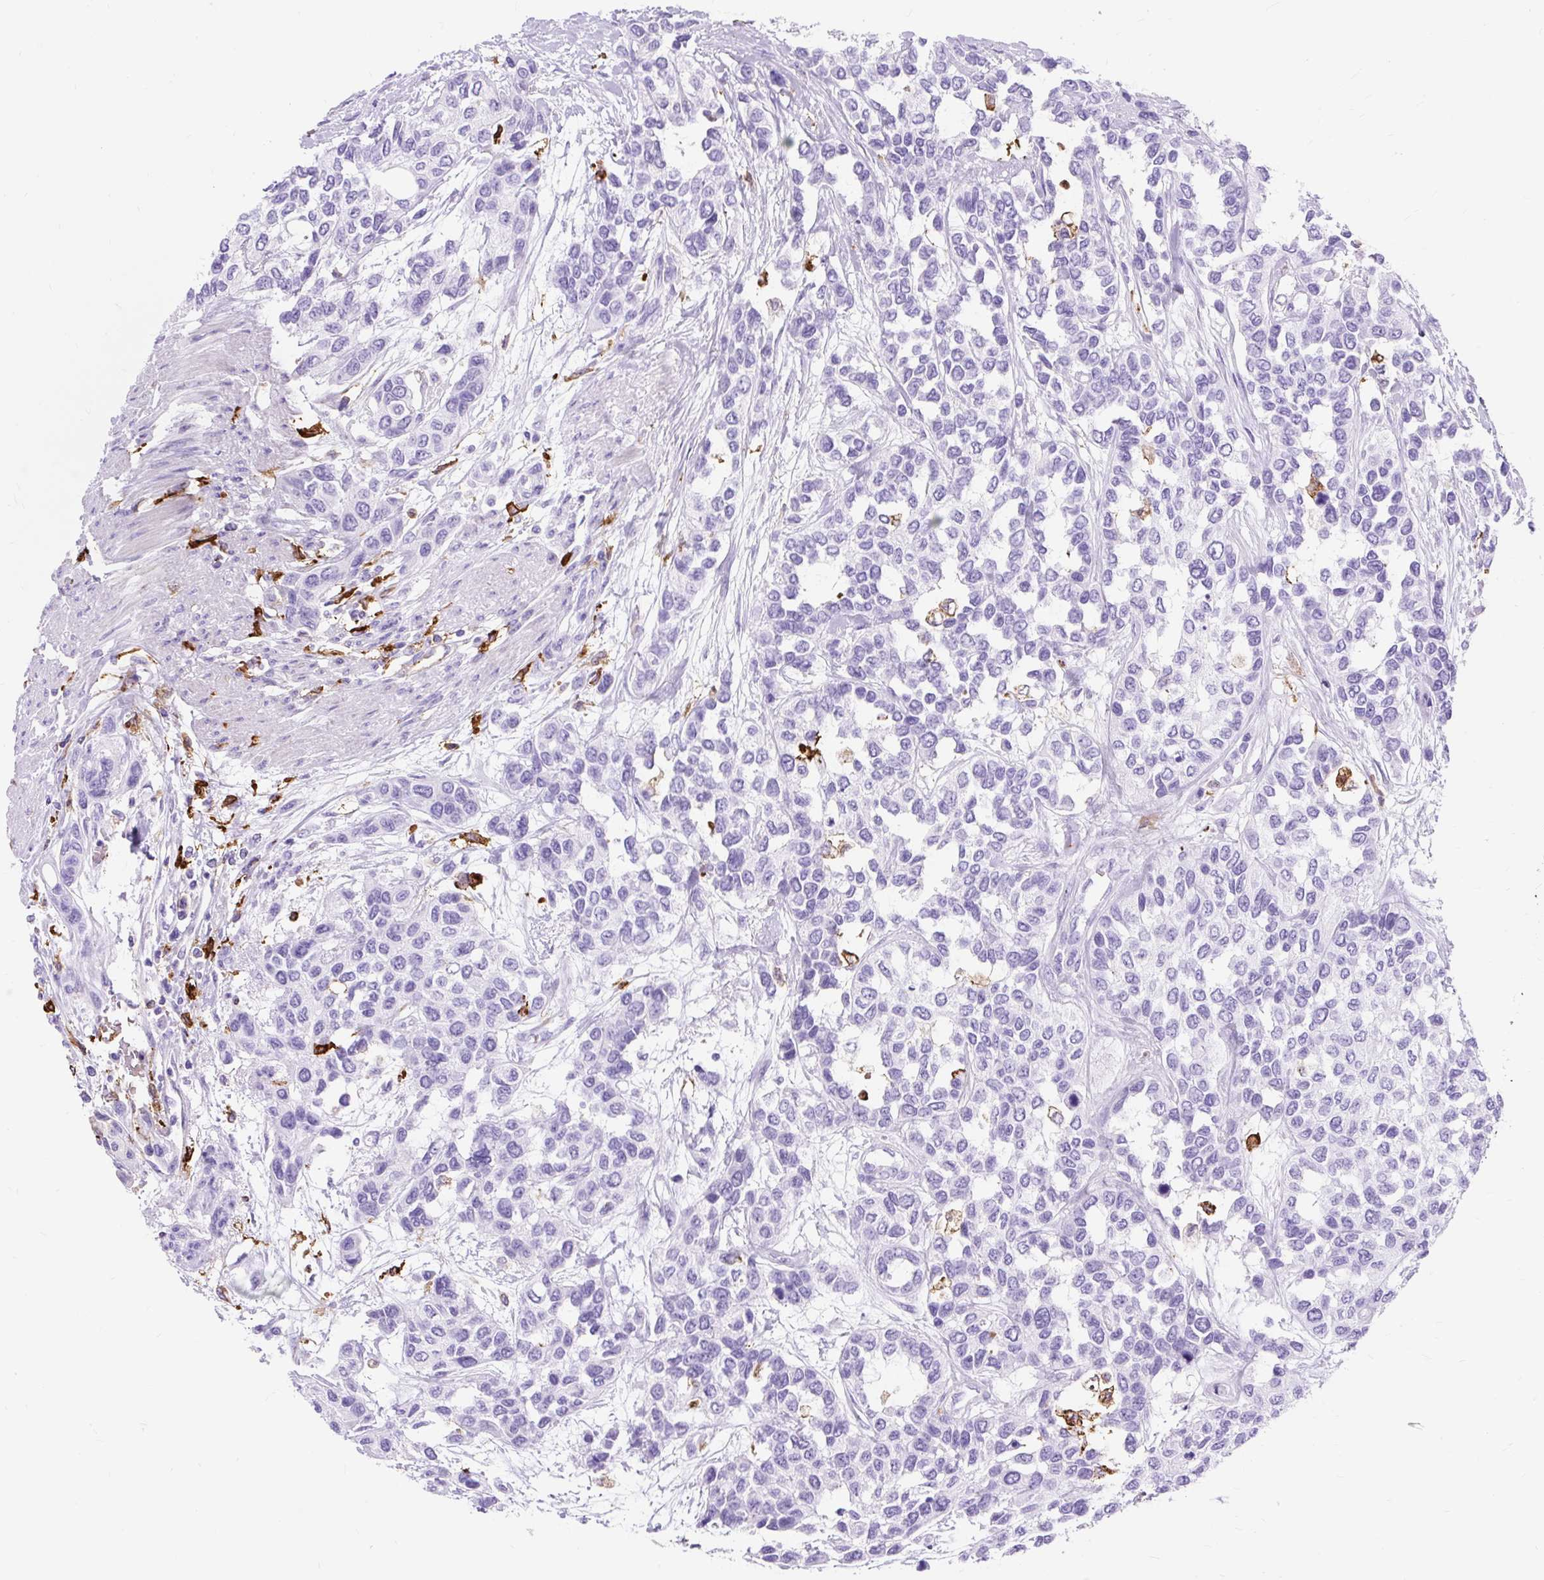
{"staining": {"intensity": "negative", "quantity": "none", "location": "none"}, "tissue": "urothelial cancer", "cell_type": "Tumor cells", "image_type": "cancer", "snomed": [{"axis": "morphology", "description": "Normal tissue, NOS"}, {"axis": "morphology", "description": "Urothelial carcinoma, High grade"}, {"axis": "topography", "description": "Vascular tissue"}, {"axis": "topography", "description": "Urinary bladder"}], "caption": "The IHC image has no significant expression in tumor cells of high-grade urothelial carcinoma tissue.", "gene": "HLA-DRA", "patient": {"sex": "female", "age": 56}}